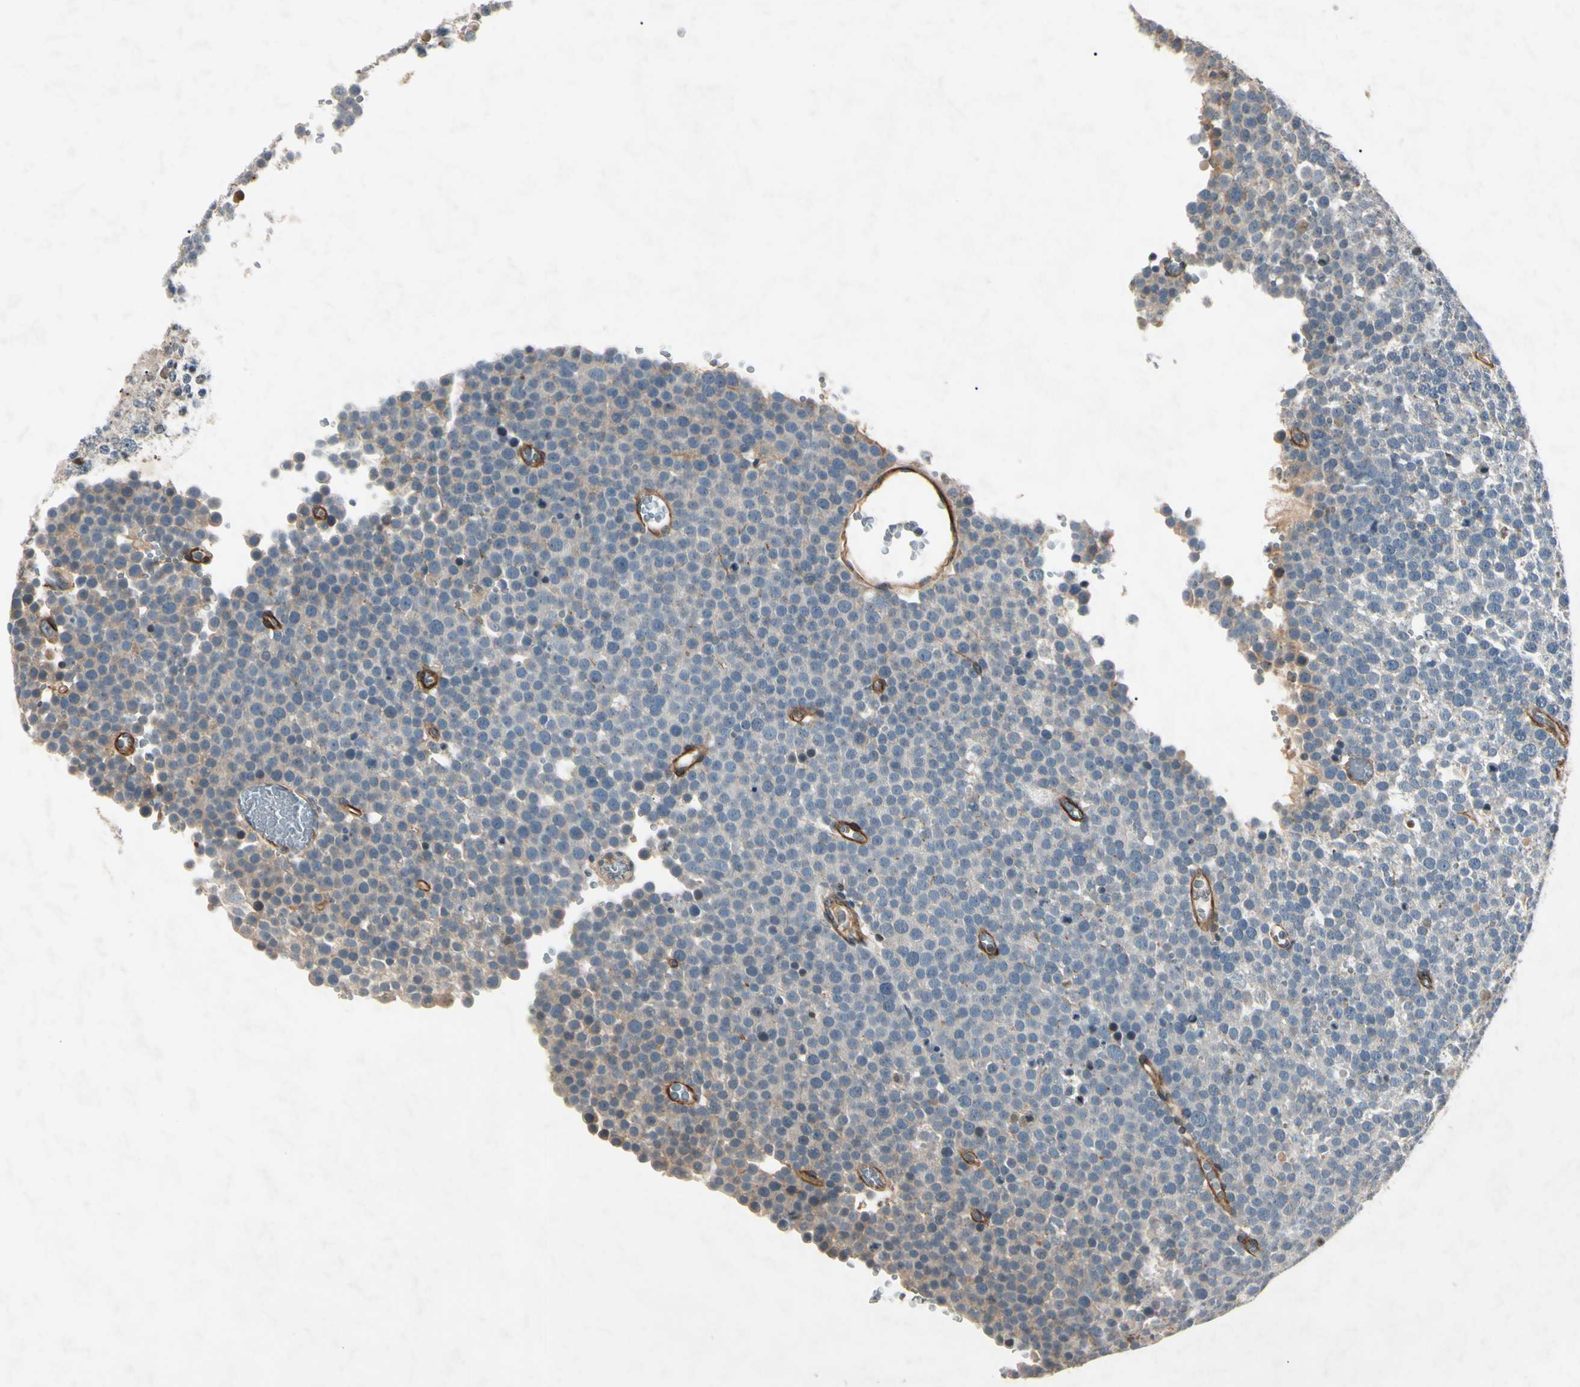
{"staining": {"intensity": "negative", "quantity": "none", "location": "none"}, "tissue": "testis cancer", "cell_type": "Tumor cells", "image_type": "cancer", "snomed": [{"axis": "morphology", "description": "Seminoma, NOS"}, {"axis": "topography", "description": "Testis"}], "caption": "Testis cancer (seminoma) was stained to show a protein in brown. There is no significant expression in tumor cells.", "gene": "AEBP1", "patient": {"sex": "male", "age": 71}}